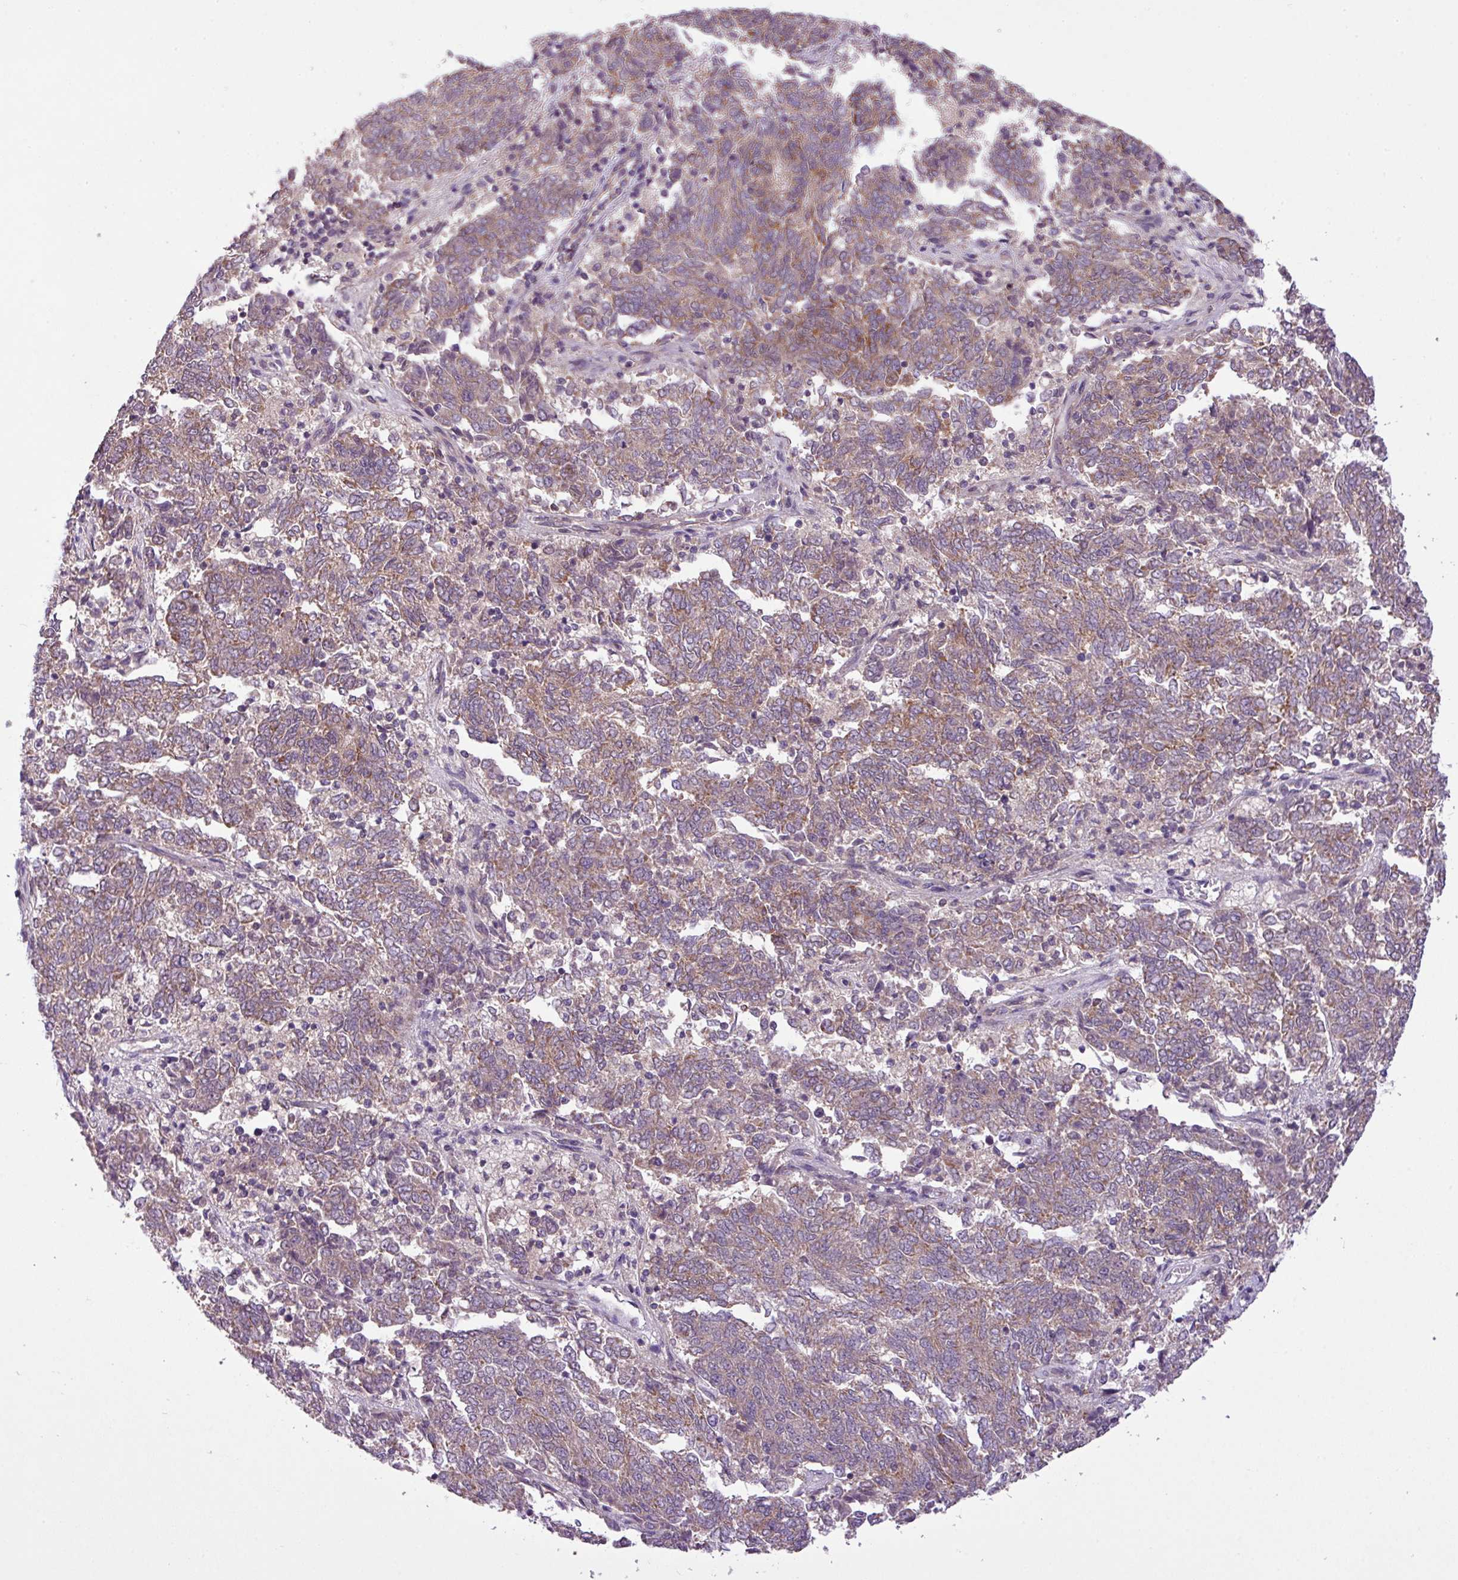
{"staining": {"intensity": "moderate", "quantity": "25%-75%", "location": "cytoplasmic/membranous"}, "tissue": "endometrial cancer", "cell_type": "Tumor cells", "image_type": "cancer", "snomed": [{"axis": "morphology", "description": "Adenocarcinoma, NOS"}, {"axis": "topography", "description": "Endometrium"}], "caption": "Immunohistochemical staining of human endometrial cancer shows medium levels of moderate cytoplasmic/membranous expression in about 25%-75% of tumor cells. Using DAB (brown) and hematoxylin (blue) stains, captured at high magnification using brightfield microscopy.", "gene": "TIMM10B", "patient": {"sex": "female", "age": 80}}